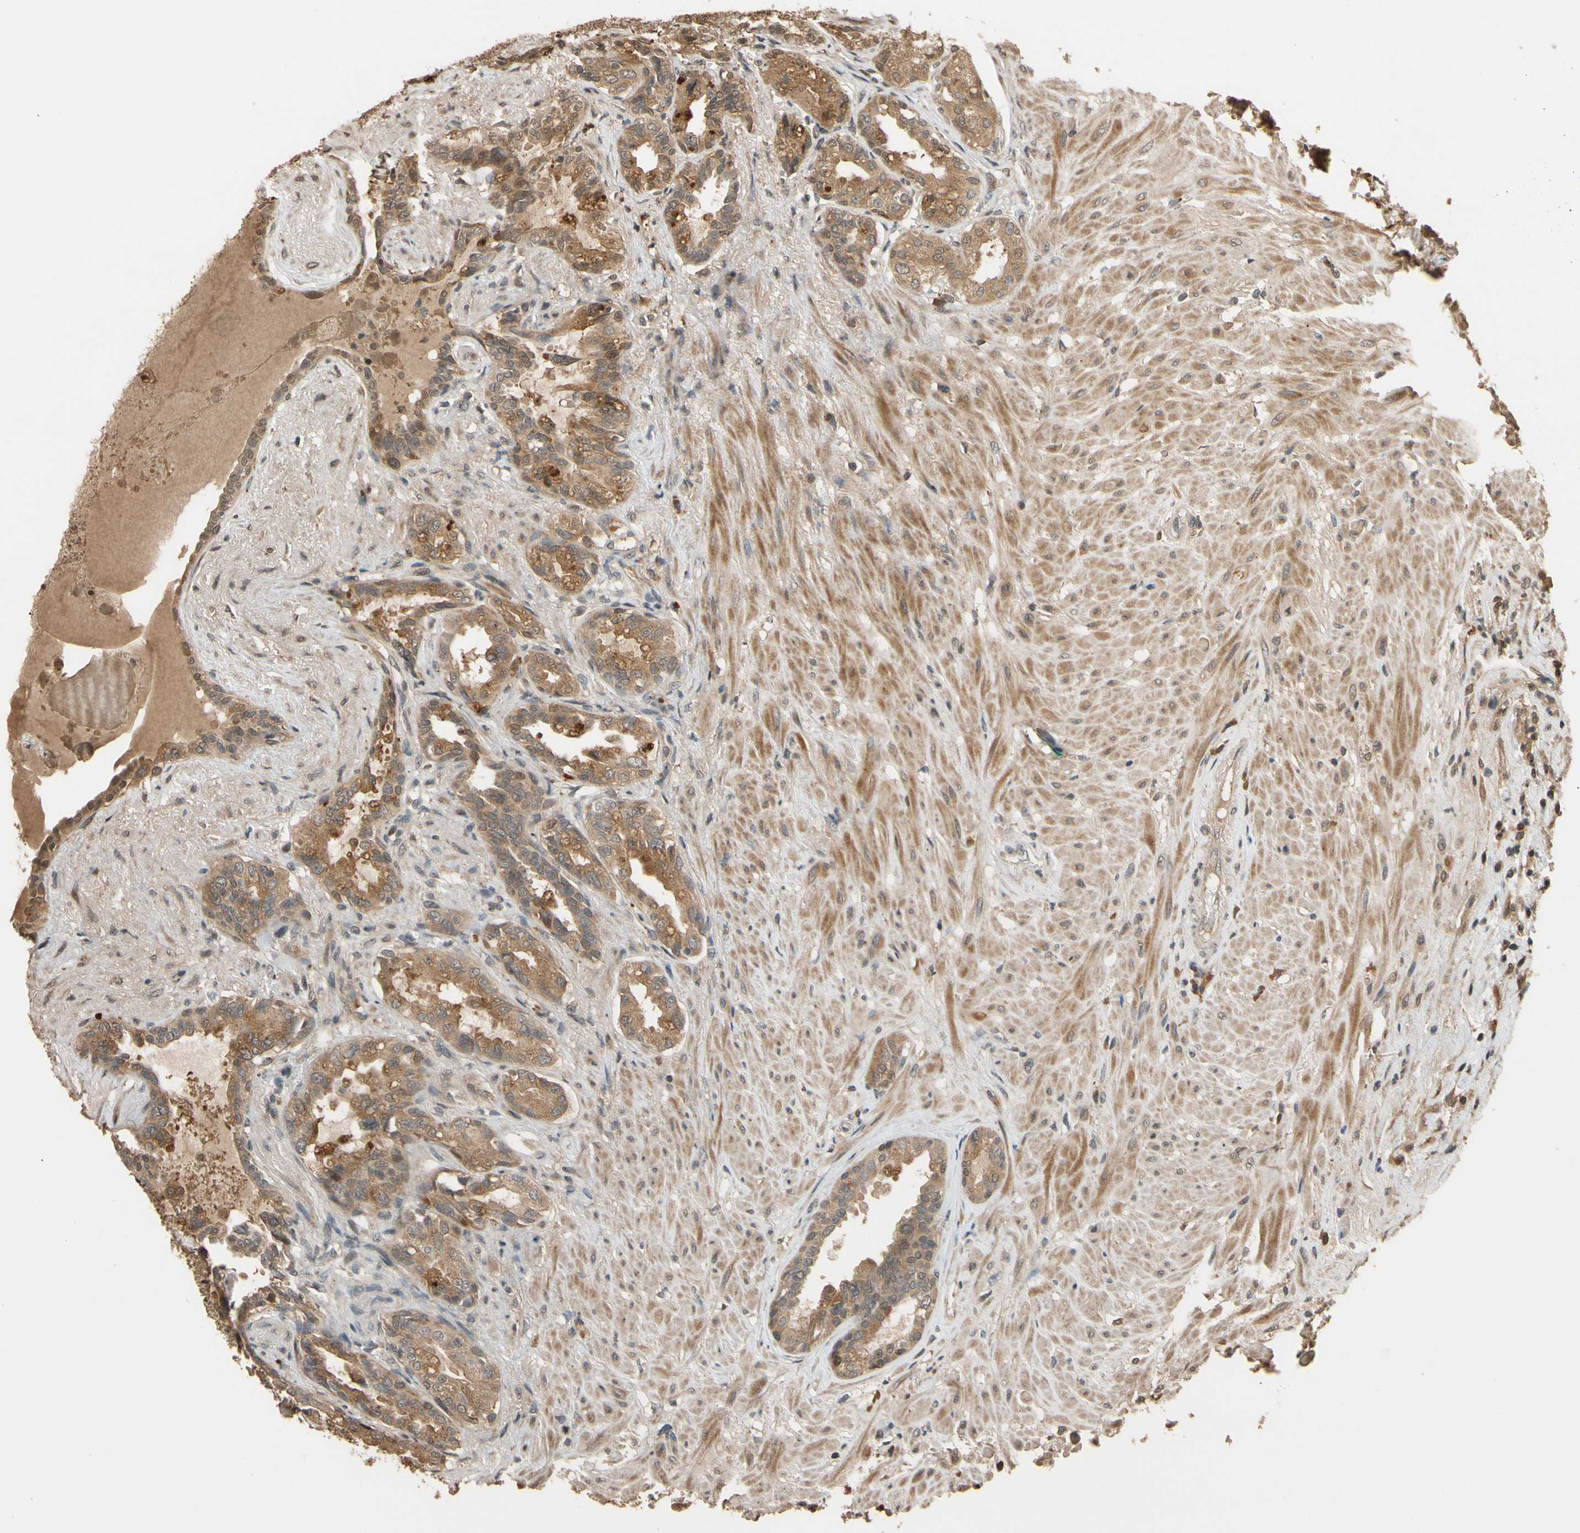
{"staining": {"intensity": "moderate", "quantity": ">75%", "location": "cytoplasmic/membranous"}, "tissue": "seminal vesicle", "cell_type": "Glandular cells", "image_type": "normal", "snomed": [{"axis": "morphology", "description": "Normal tissue, NOS"}, {"axis": "topography", "description": "Seminal veicle"}], "caption": "Immunohistochemical staining of normal seminal vesicle displays medium levels of moderate cytoplasmic/membranous positivity in about >75% of glandular cells. (DAB (3,3'-diaminobenzidine) IHC with brightfield microscopy, high magnification).", "gene": "TMEM230", "patient": {"sex": "male", "age": 61}}